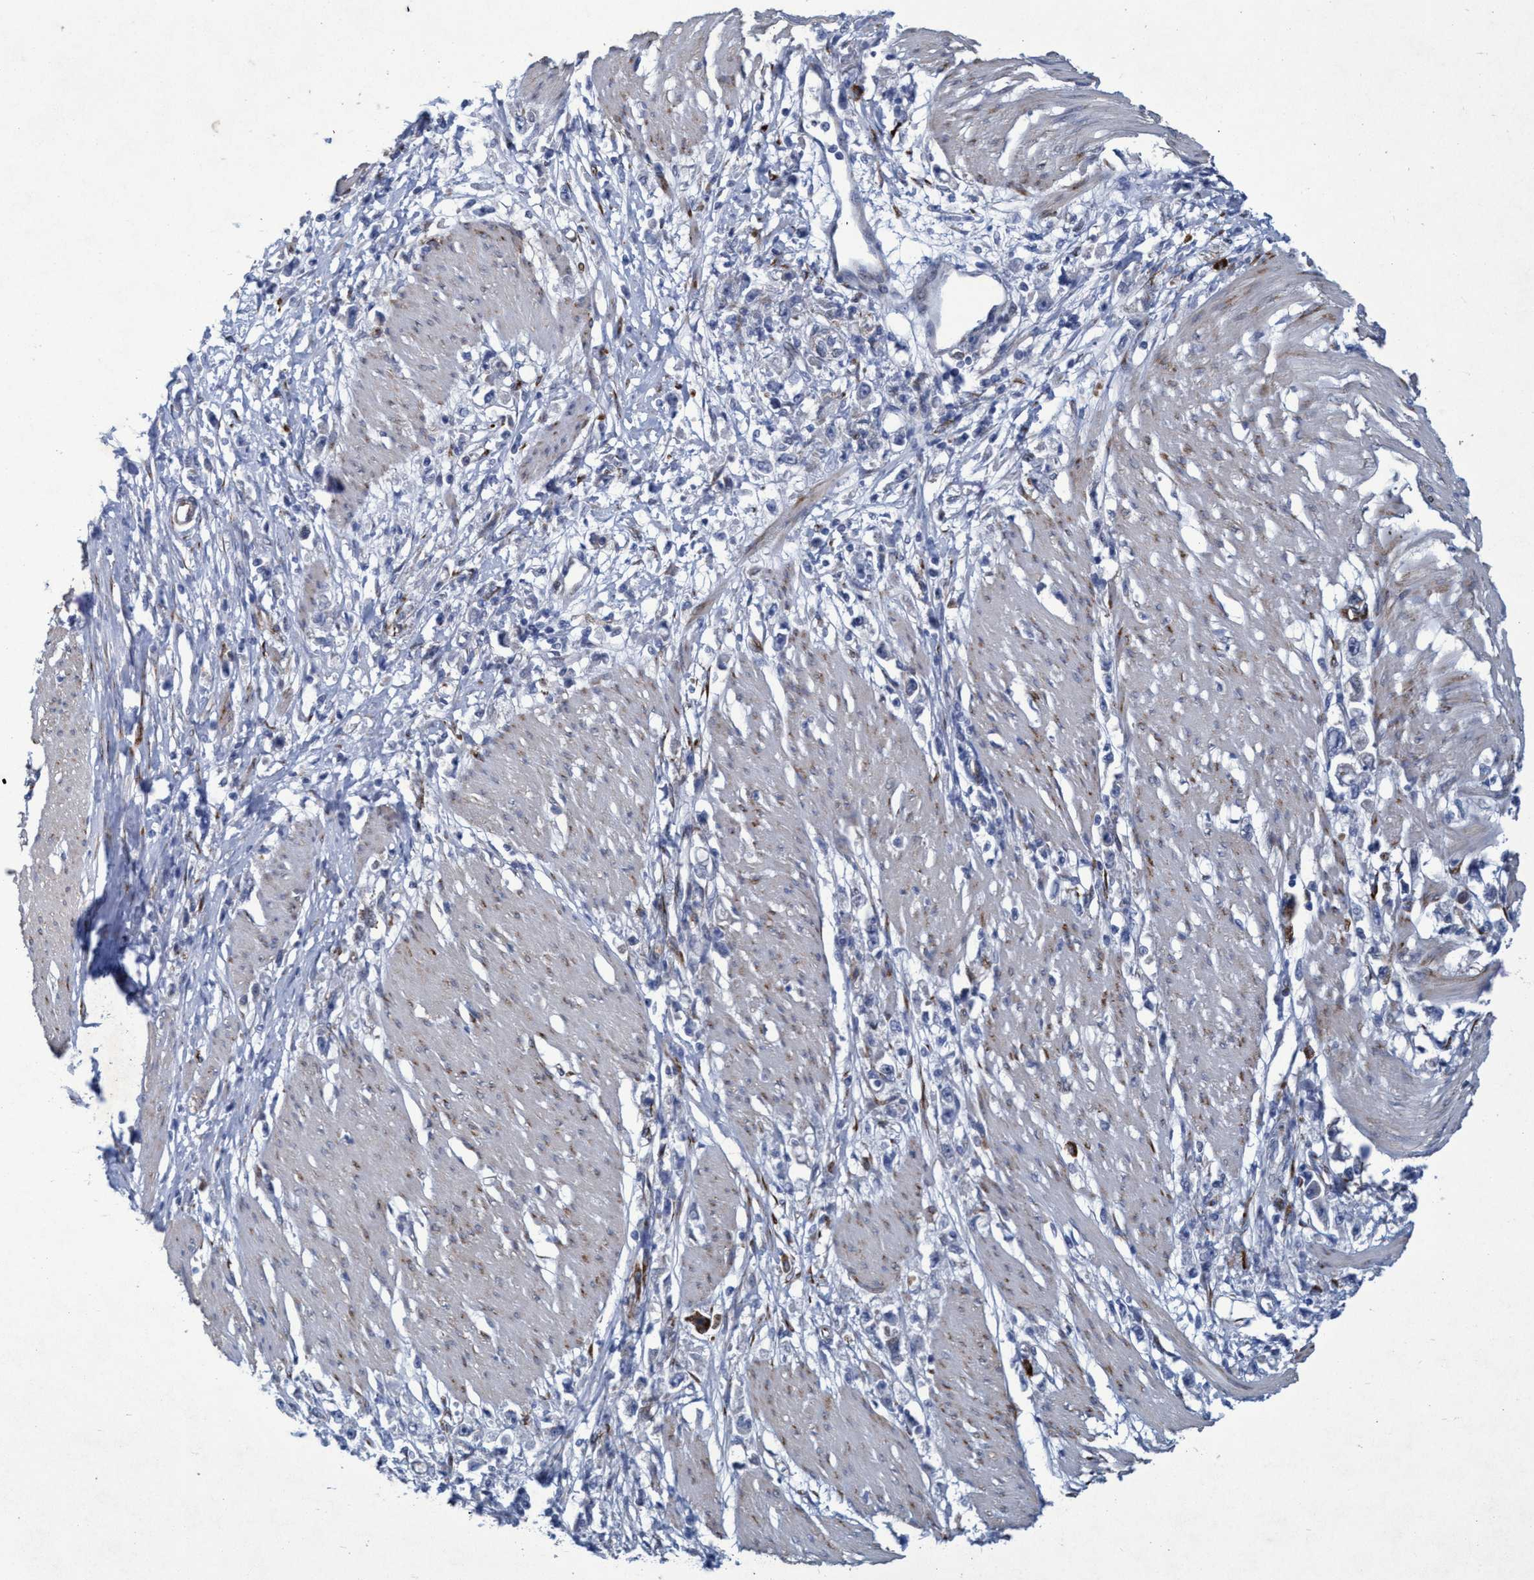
{"staining": {"intensity": "negative", "quantity": "none", "location": "none"}, "tissue": "stomach cancer", "cell_type": "Tumor cells", "image_type": "cancer", "snomed": [{"axis": "morphology", "description": "Adenocarcinoma, NOS"}, {"axis": "topography", "description": "Stomach"}], "caption": "The photomicrograph displays no significant positivity in tumor cells of adenocarcinoma (stomach).", "gene": "SLC43A2", "patient": {"sex": "female", "age": 59}}